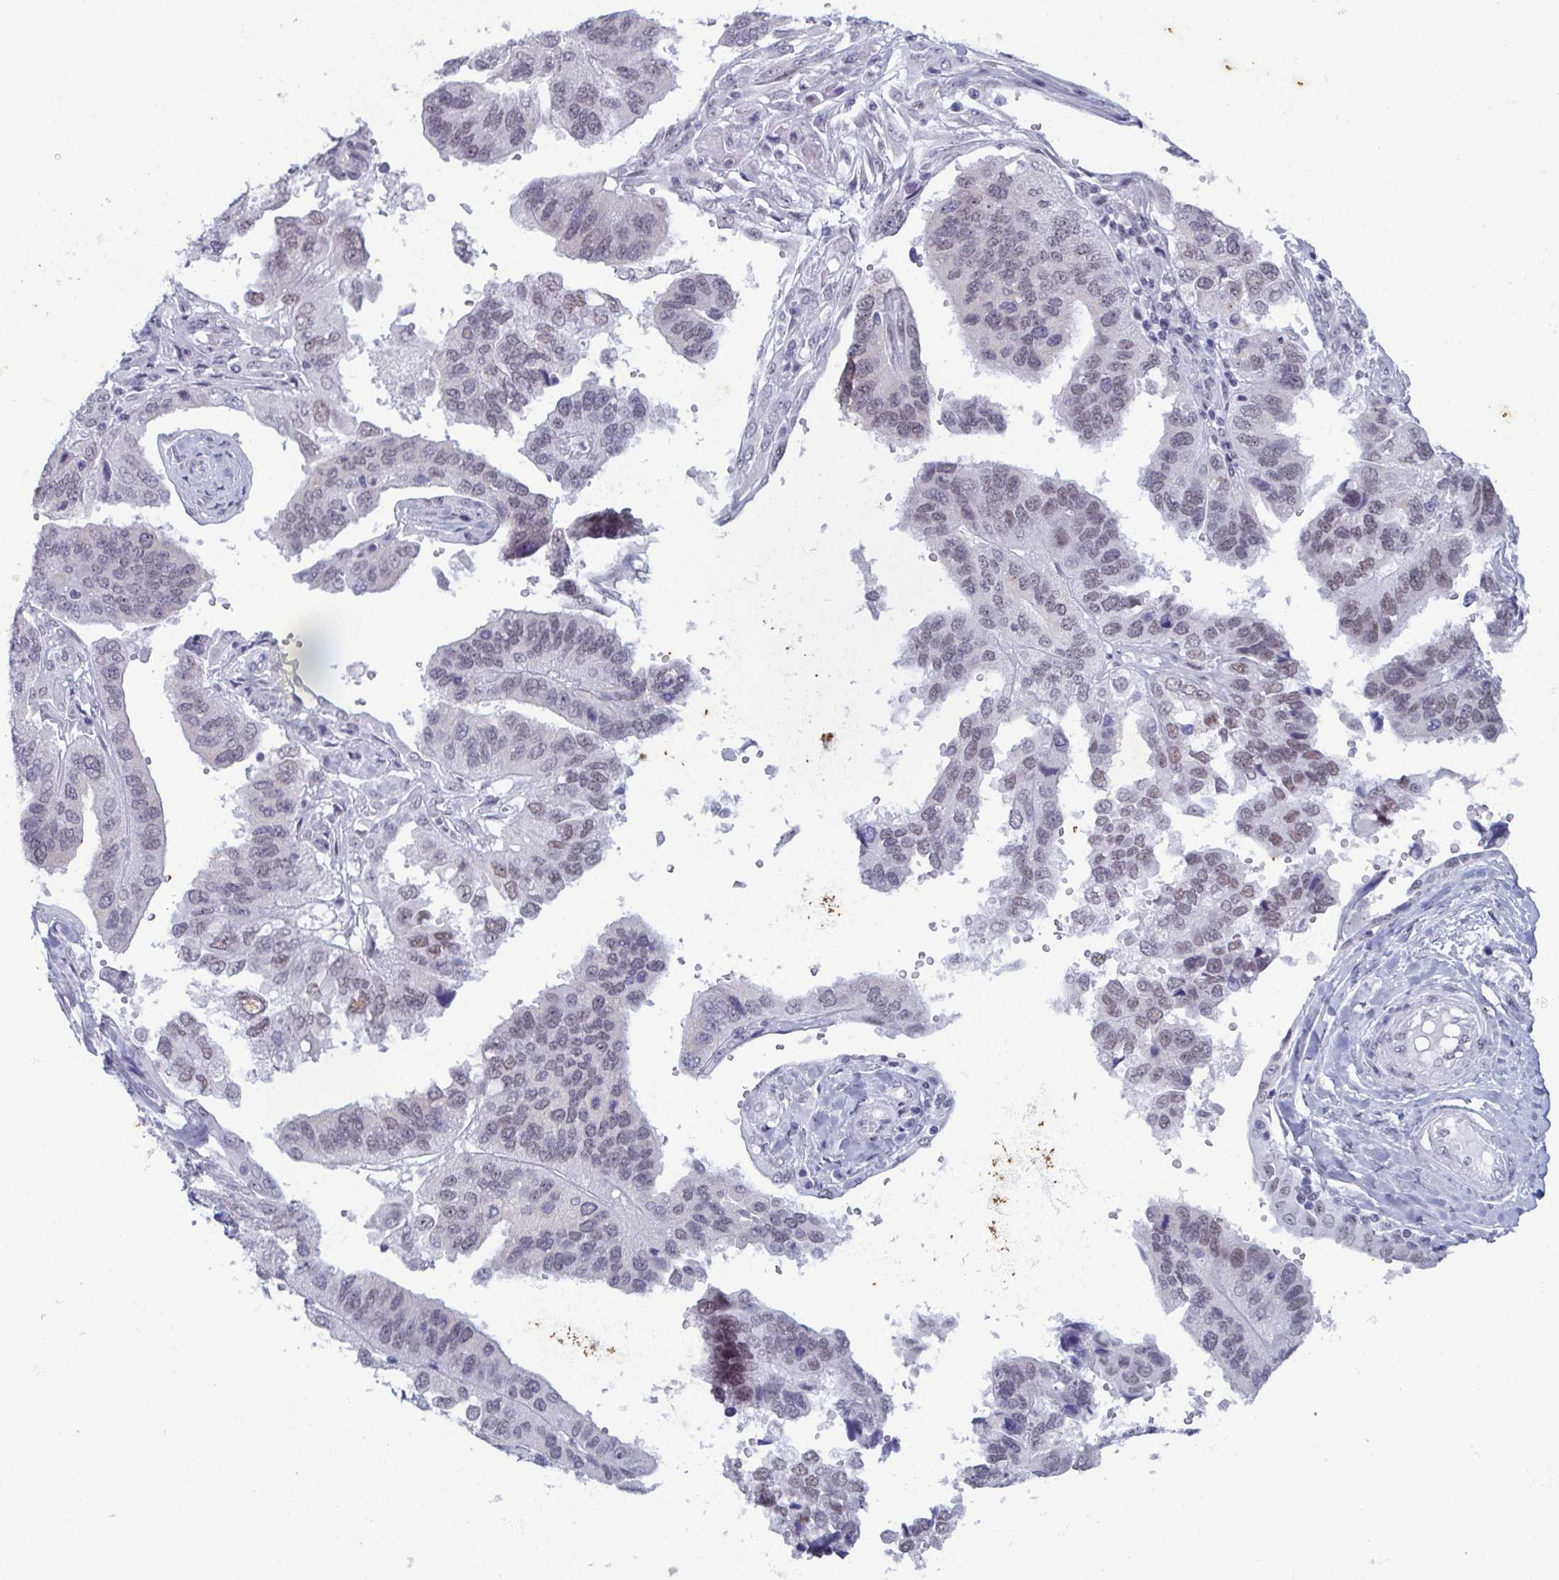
{"staining": {"intensity": "moderate", "quantity": "25%-75%", "location": "nuclear"}, "tissue": "ovarian cancer", "cell_type": "Tumor cells", "image_type": "cancer", "snomed": [{"axis": "morphology", "description": "Cystadenocarcinoma, serous, NOS"}, {"axis": "topography", "description": "Ovary"}], "caption": "Human ovarian cancer stained with a brown dye demonstrates moderate nuclear positive staining in about 25%-75% of tumor cells.", "gene": "RBM7", "patient": {"sex": "female", "age": 79}}